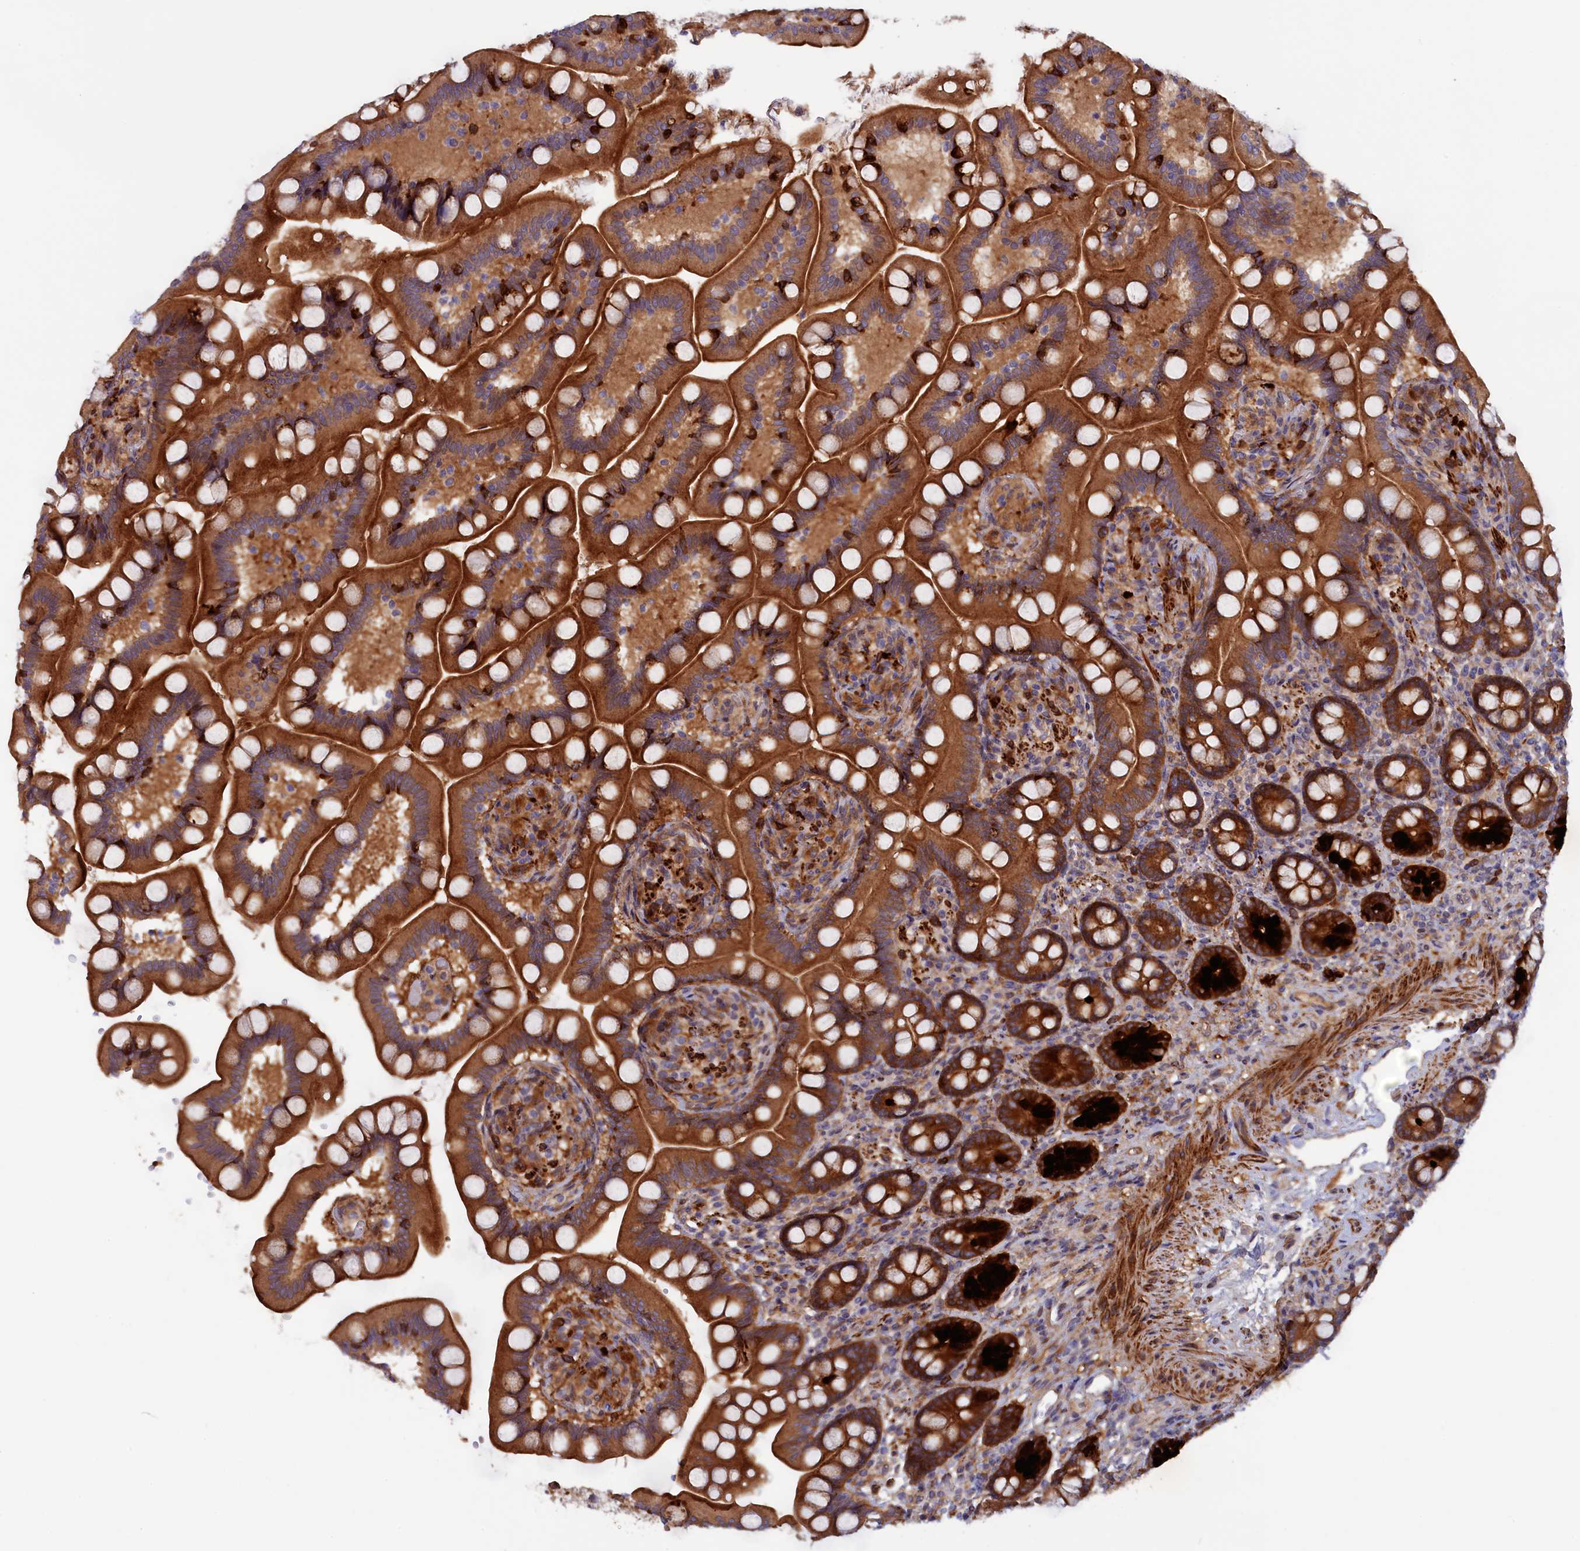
{"staining": {"intensity": "strong", "quantity": ">75%", "location": "cytoplasmic/membranous"}, "tissue": "small intestine", "cell_type": "Glandular cells", "image_type": "normal", "snomed": [{"axis": "morphology", "description": "Normal tissue, NOS"}, {"axis": "topography", "description": "Small intestine"}], "caption": "This photomicrograph shows immunohistochemistry staining of benign human small intestine, with high strong cytoplasmic/membranous positivity in about >75% of glandular cells.", "gene": "FERMT1", "patient": {"sex": "female", "age": 64}}